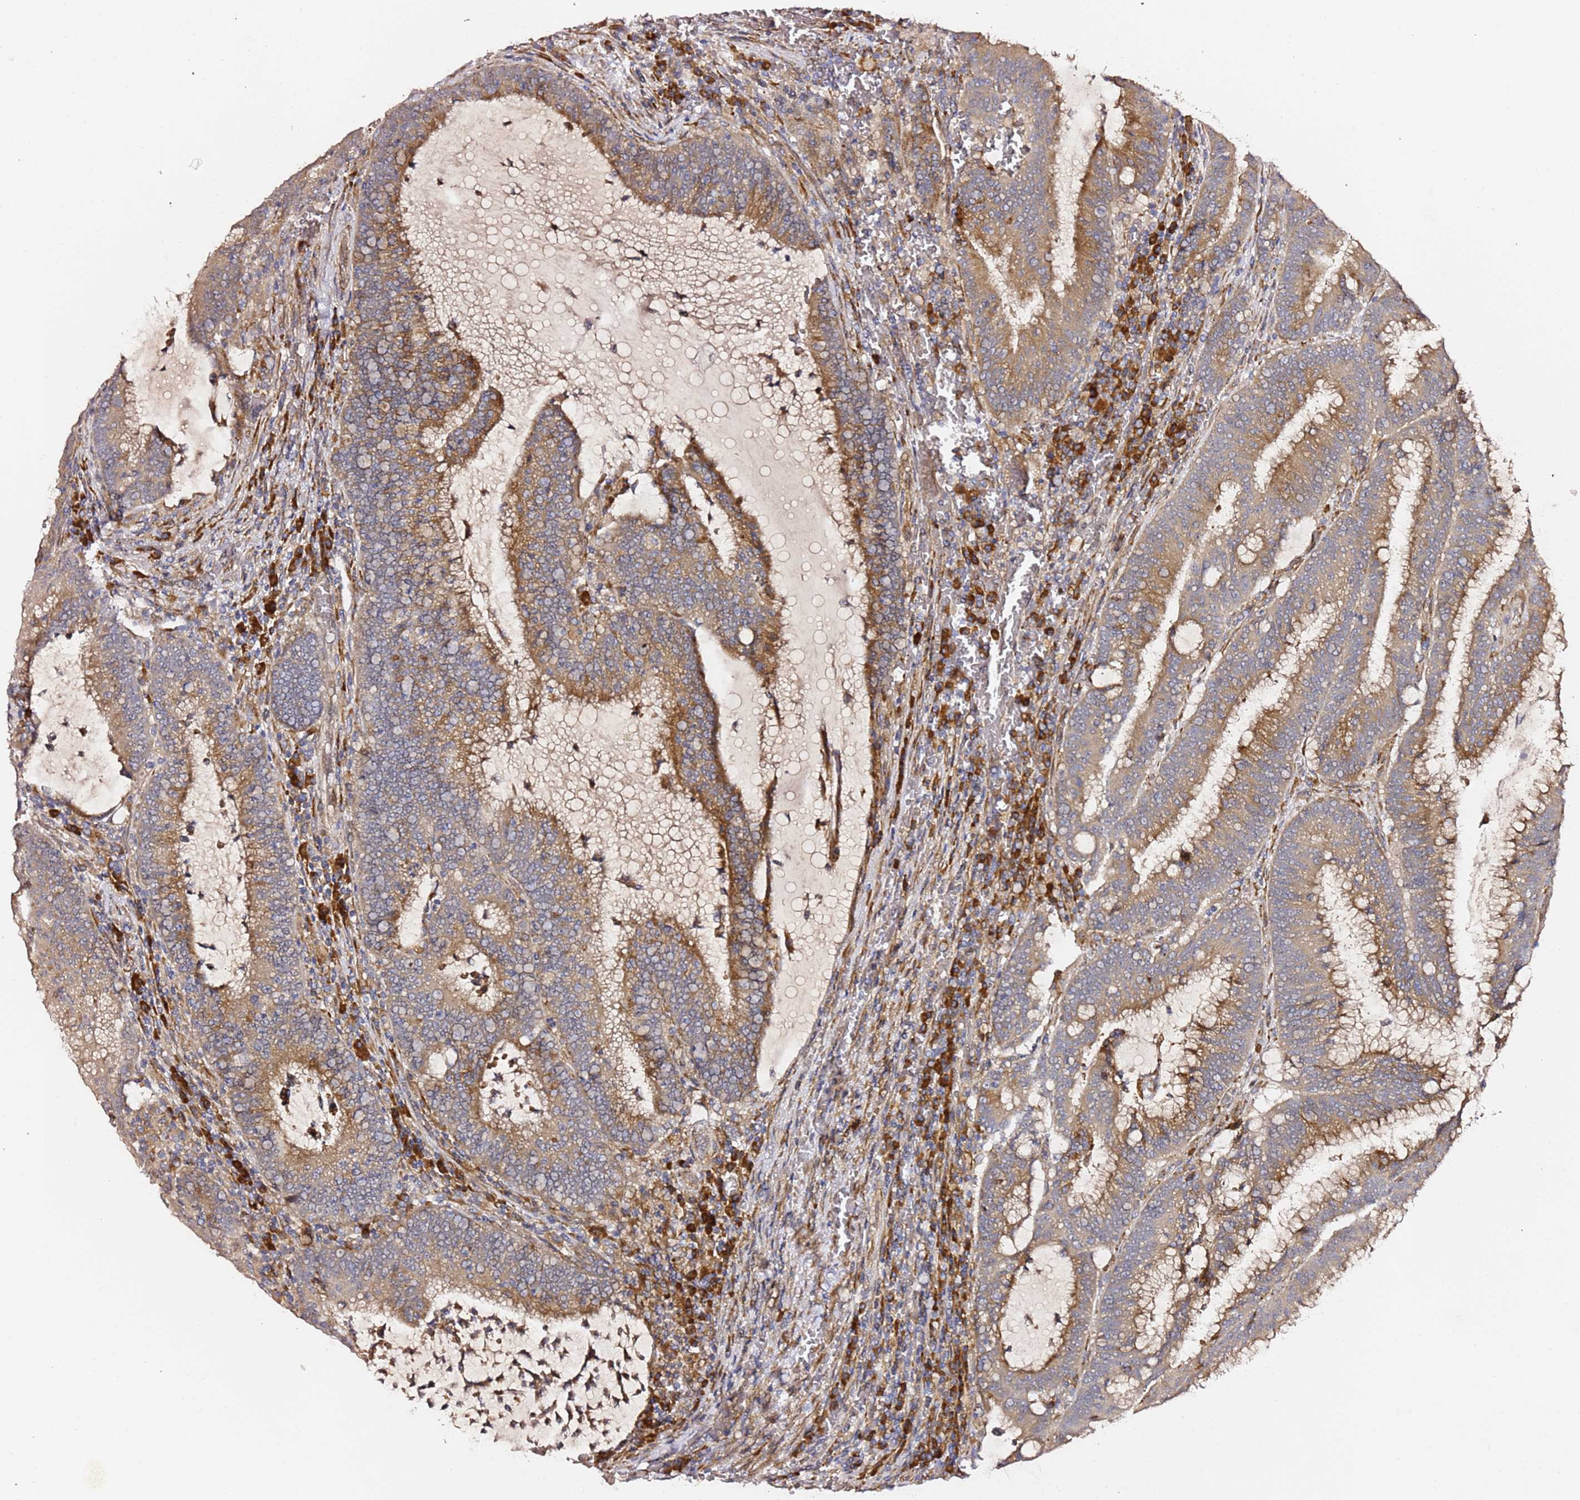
{"staining": {"intensity": "moderate", "quantity": "25%-75%", "location": "cytoplasmic/membranous"}, "tissue": "colorectal cancer", "cell_type": "Tumor cells", "image_type": "cancer", "snomed": [{"axis": "morphology", "description": "Adenocarcinoma, NOS"}, {"axis": "topography", "description": "Rectum"}], "caption": "Moderate cytoplasmic/membranous protein positivity is present in about 25%-75% of tumor cells in adenocarcinoma (colorectal).", "gene": "HSD17B7", "patient": {"sex": "female", "age": 77}}